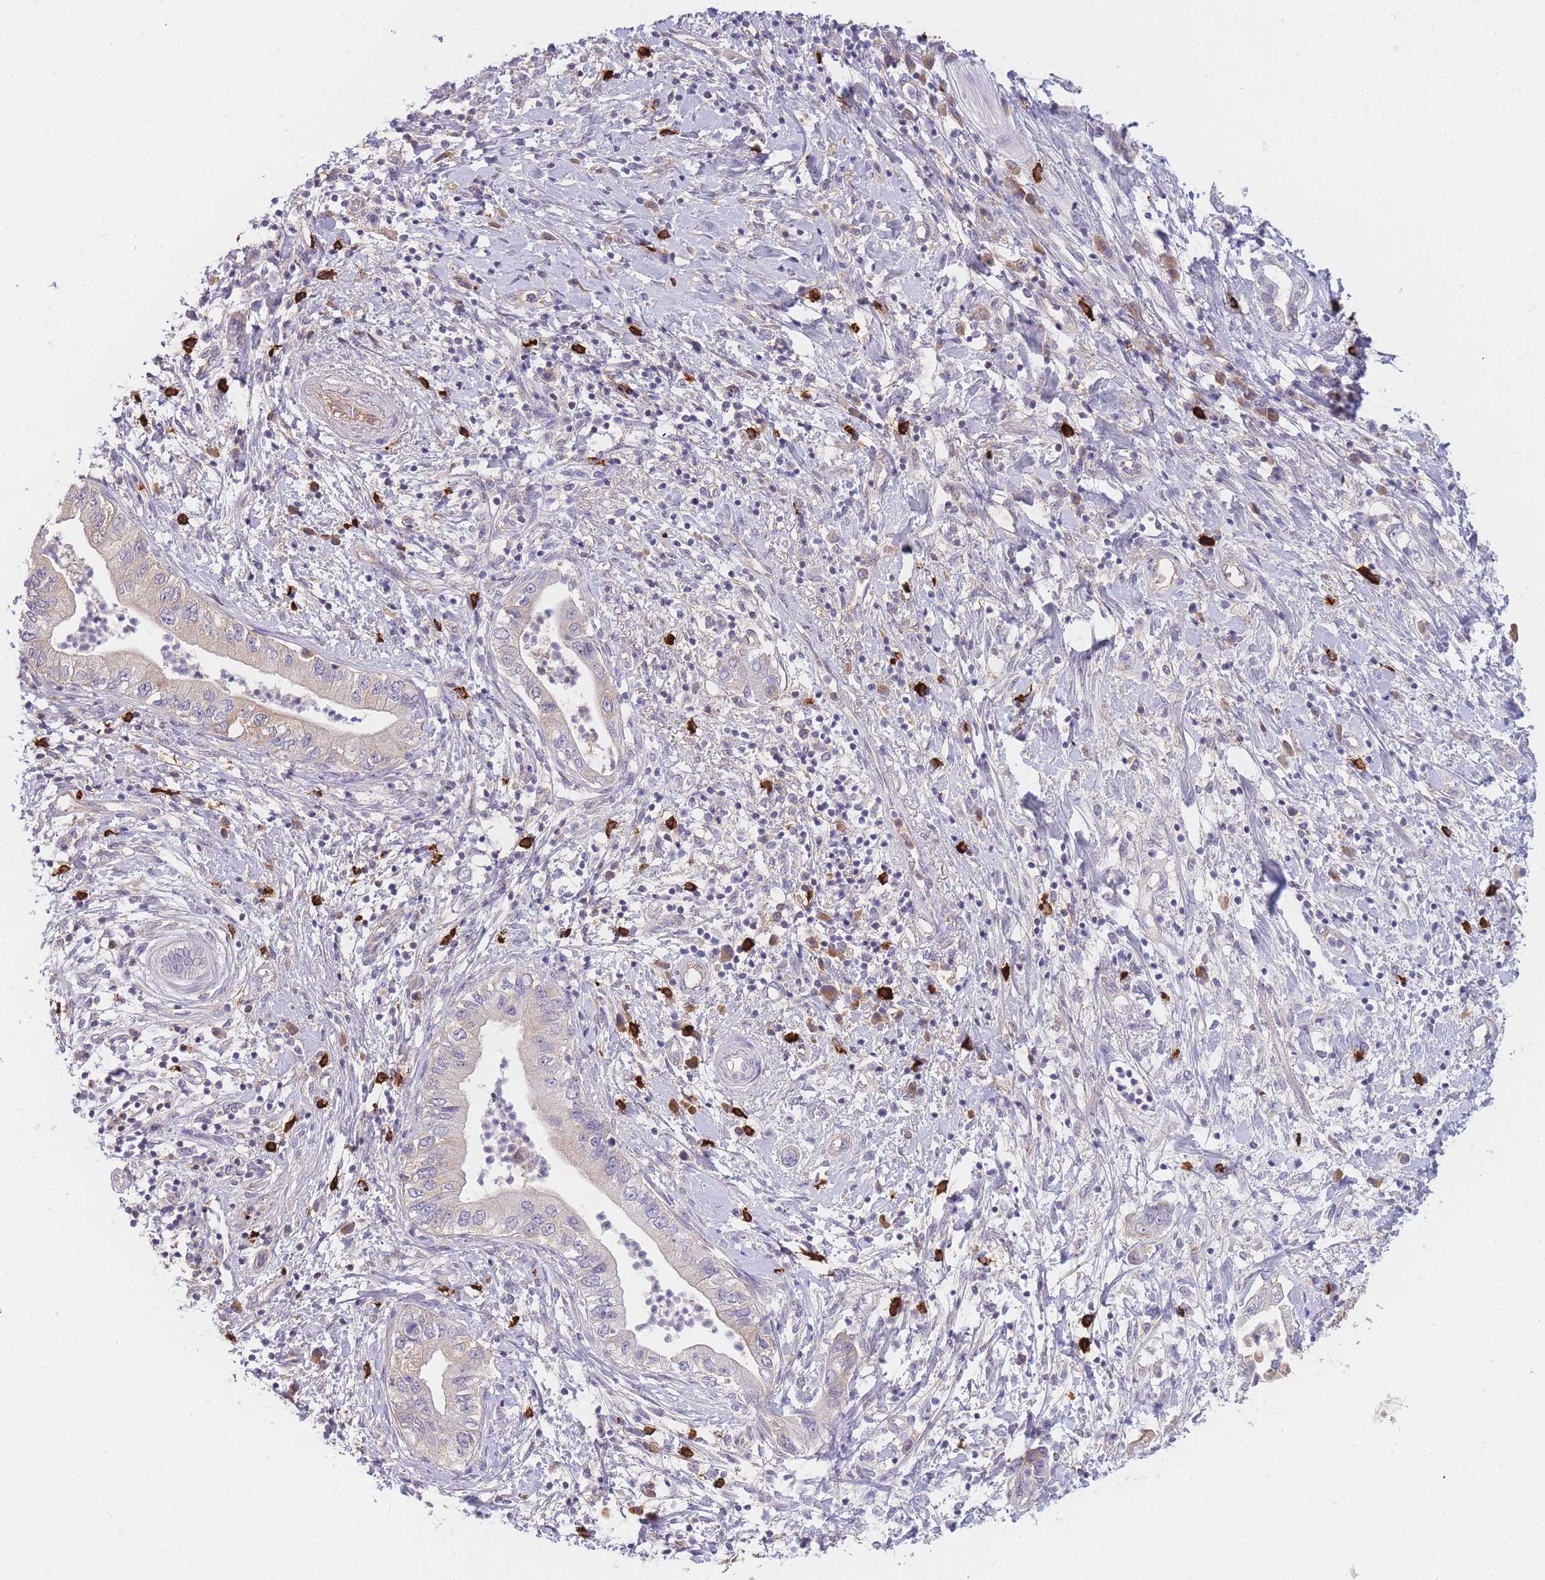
{"staining": {"intensity": "negative", "quantity": "none", "location": "none"}, "tissue": "pancreatic cancer", "cell_type": "Tumor cells", "image_type": "cancer", "snomed": [{"axis": "morphology", "description": "Adenocarcinoma, NOS"}, {"axis": "topography", "description": "Pancreas"}], "caption": "Immunohistochemistry micrograph of pancreatic cancer stained for a protein (brown), which displays no positivity in tumor cells.", "gene": "TPSD1", "patient": {"sex": "female", "age": 73}}